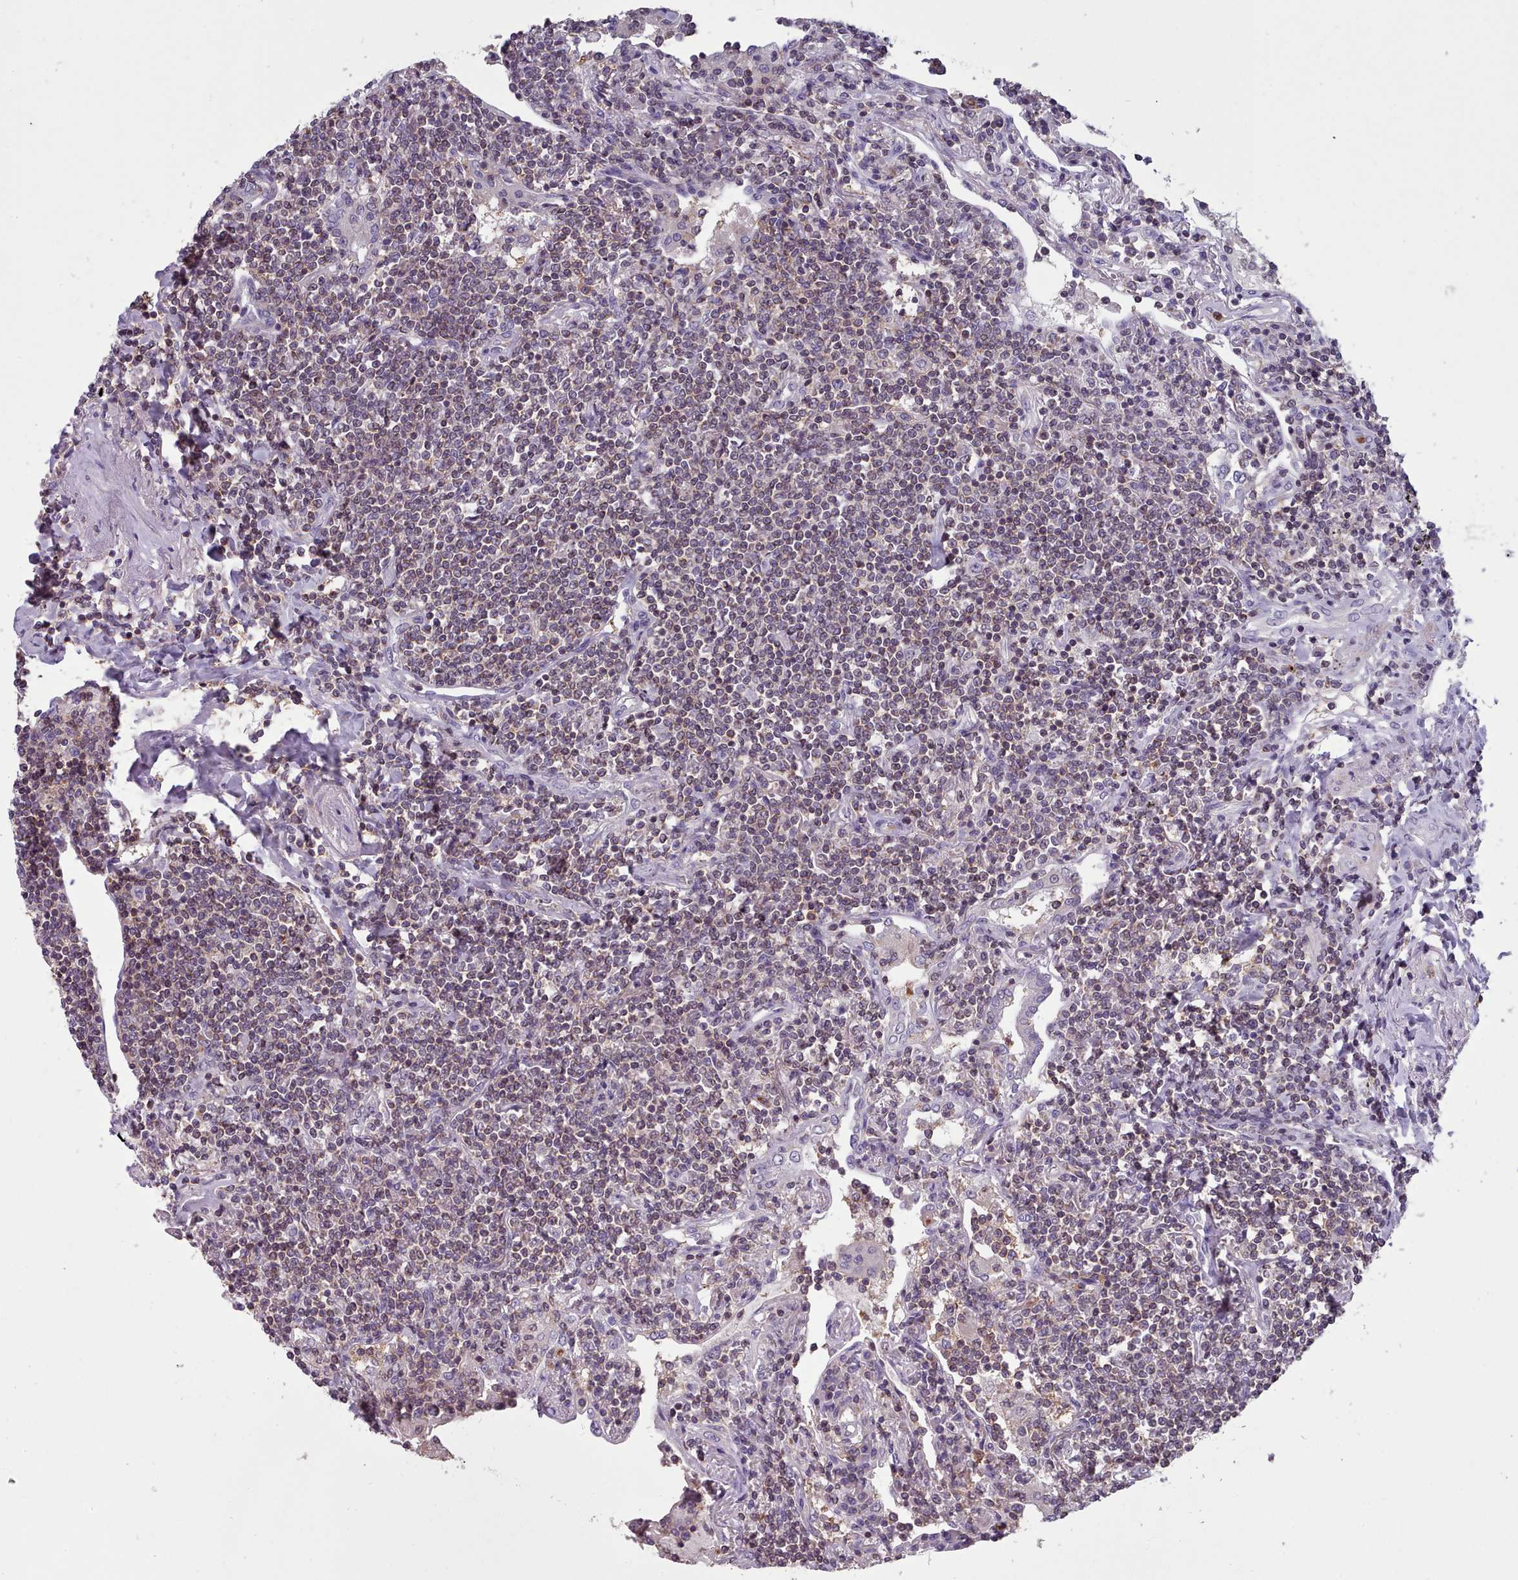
{"staining": {"intensity": "weak", "quantity": "25%-75%", "location": "nuclear"}, "tissue": "lymphoma", "cell_type": "Tumor cells", "image_type": "cancer", "snomed": [{"axis": "morphology", "description": "Malignant lymphoma, non-Hodgkin's type, Low grade"}, {"axis": "topography", "description": "Lung"}], "caption": "Tumor cells demonstrate weak nuclear positivity in about 25%-75% of cells in lymphoma. (brown staining indicates protein expression, while blue staining denotes nuclei).", "gene": "RAC2", "patient": {"sex": "female", "age": 71}}